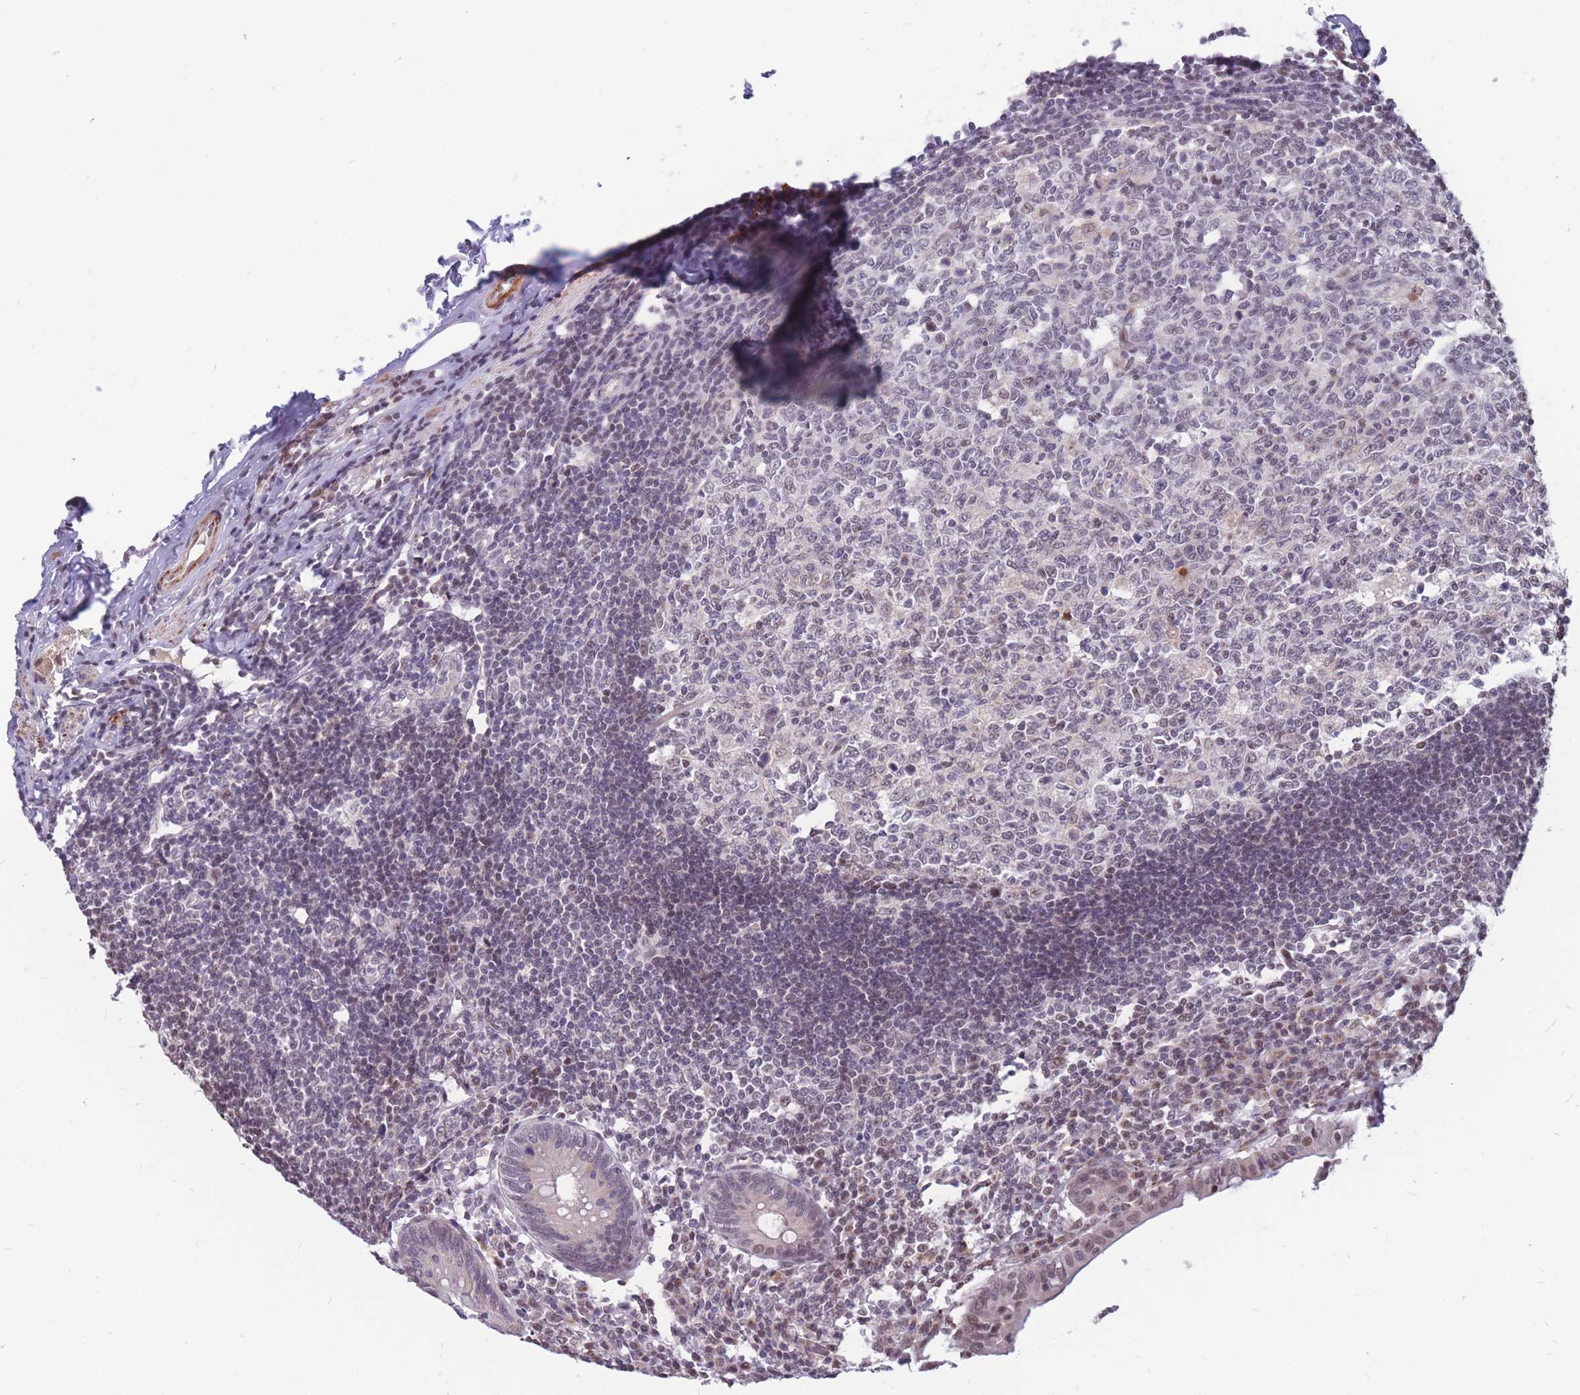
{"staining": {"intensity": "weak", "quantity": "<25%", "location": "nuclear"}, "tissue": "appendix", "cell_type": "Glandular cells", "image_type": "normal", "snomed": [{"axis": "morphology", "description": "Normal tissue, NOS"}, {"axis": "topography", "description": "Appendix"}], "caption": "This is a micrograph of immunohistochemistry (IHC) staining of unremarkable appendix, which shows no staining in glandular cells.", "gene": "ADD2", "patient": {"sex": "female", "age": 54}}